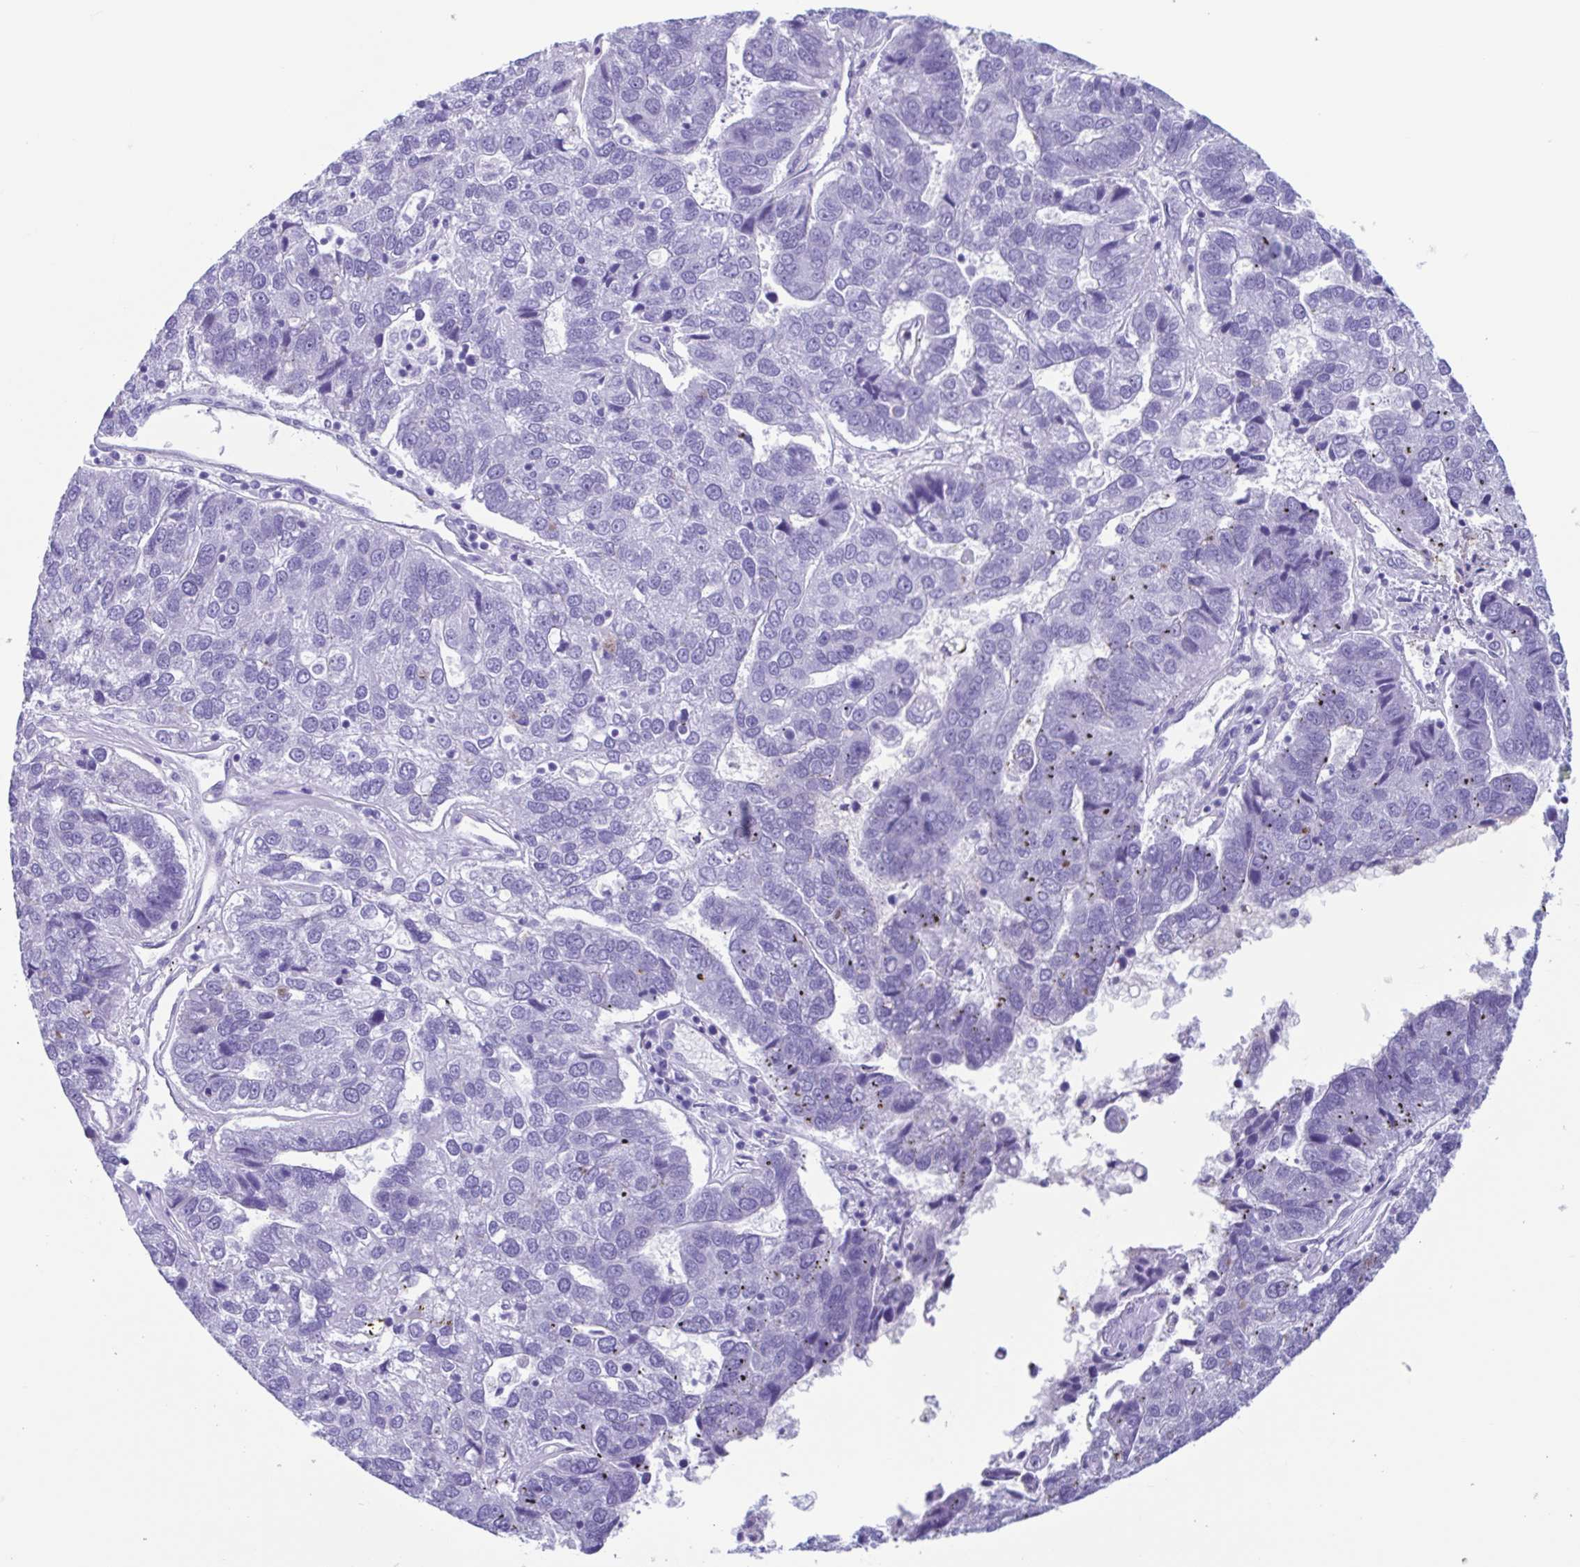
{"staining": {"intensity": "negative", "quantity": "none", "location": "none"}, "tissue": "pancreatic cancer", "cell_type": "Tumor cells", "image_type": "cancer", "snomed": [{"axis": "morphology", "description": "Adenocarcinoma, NOS"}, {"axis": "topography", "description": "Pancreas"}], "caption": "Immunohistochemistry (IHC) photomicrograph of human pancreatic cancer stained for a protein (brown), which shows no positivity in tumor cells. (DAB (3,3'-diaminobenzidine) immunohistochemistry (IHC) visualized using brightfield microscopy, high magnification).", "gene": "CYP11B1", "patient": {"sex": "female", "age": 61}}